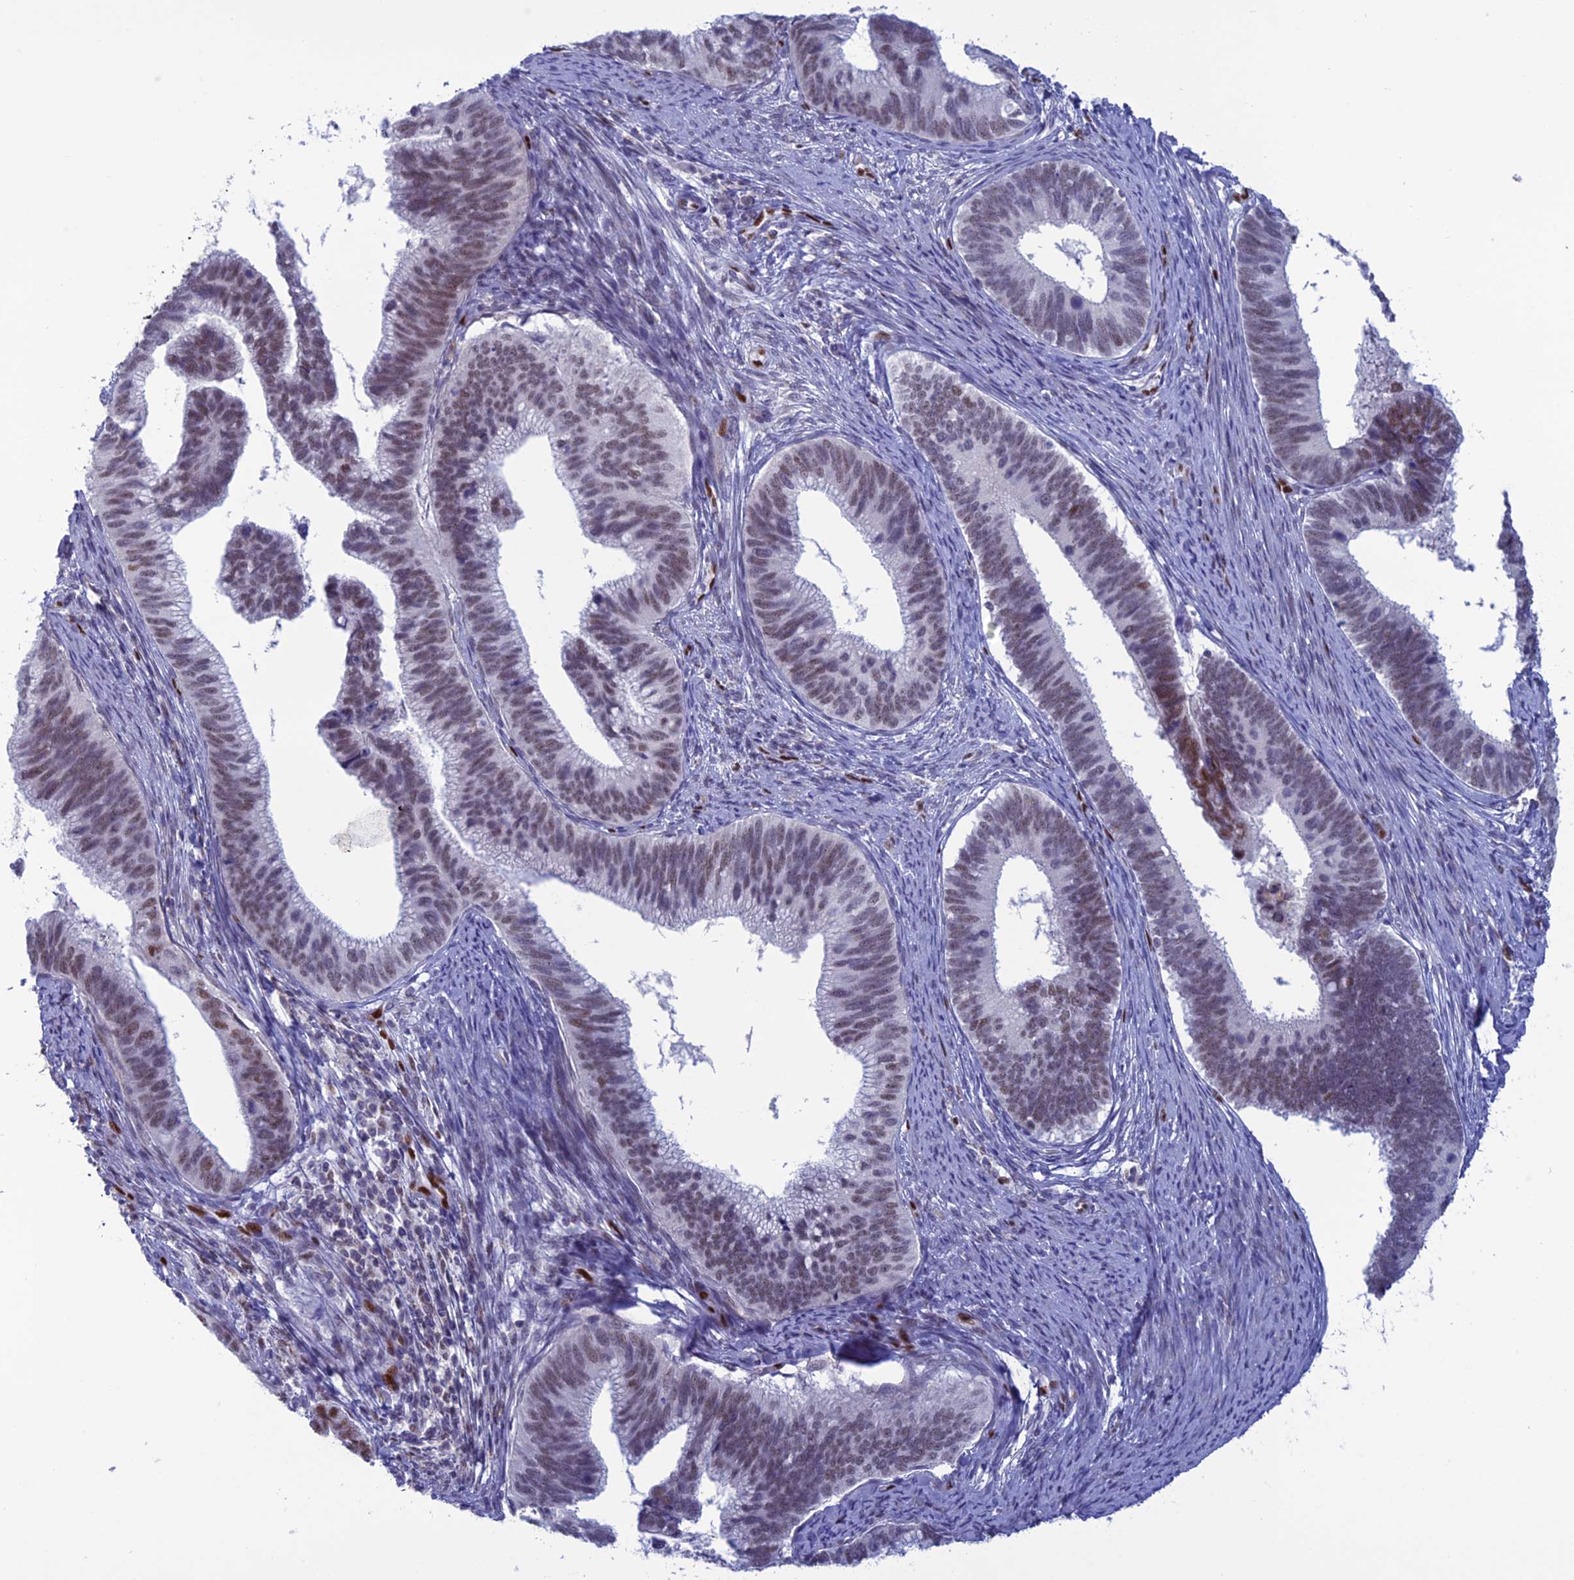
{"staining": {"intensity": "moderate", "quantity": "<25%", "location": "nuclear"}, "tissue": "cervical cancer", "cell_type": "Tumor cells", "image_type": "cancer", "snomed": [{"axis": "morphology", "description": "Adenocarcinoma, NOS"}, {"axis": "topography", "description": "Cervix"}], "caption": "A brown stain highlights moderate nuclear expression of a protein in human cervical adenocarcinoma tumor cells. (DAB (3,3'-diaminobenzidine) IHC, brown staining for protein, blue staining for nuclei).", "gene": "NOL4L", "patient": {"sex": "female", "age": 42}}